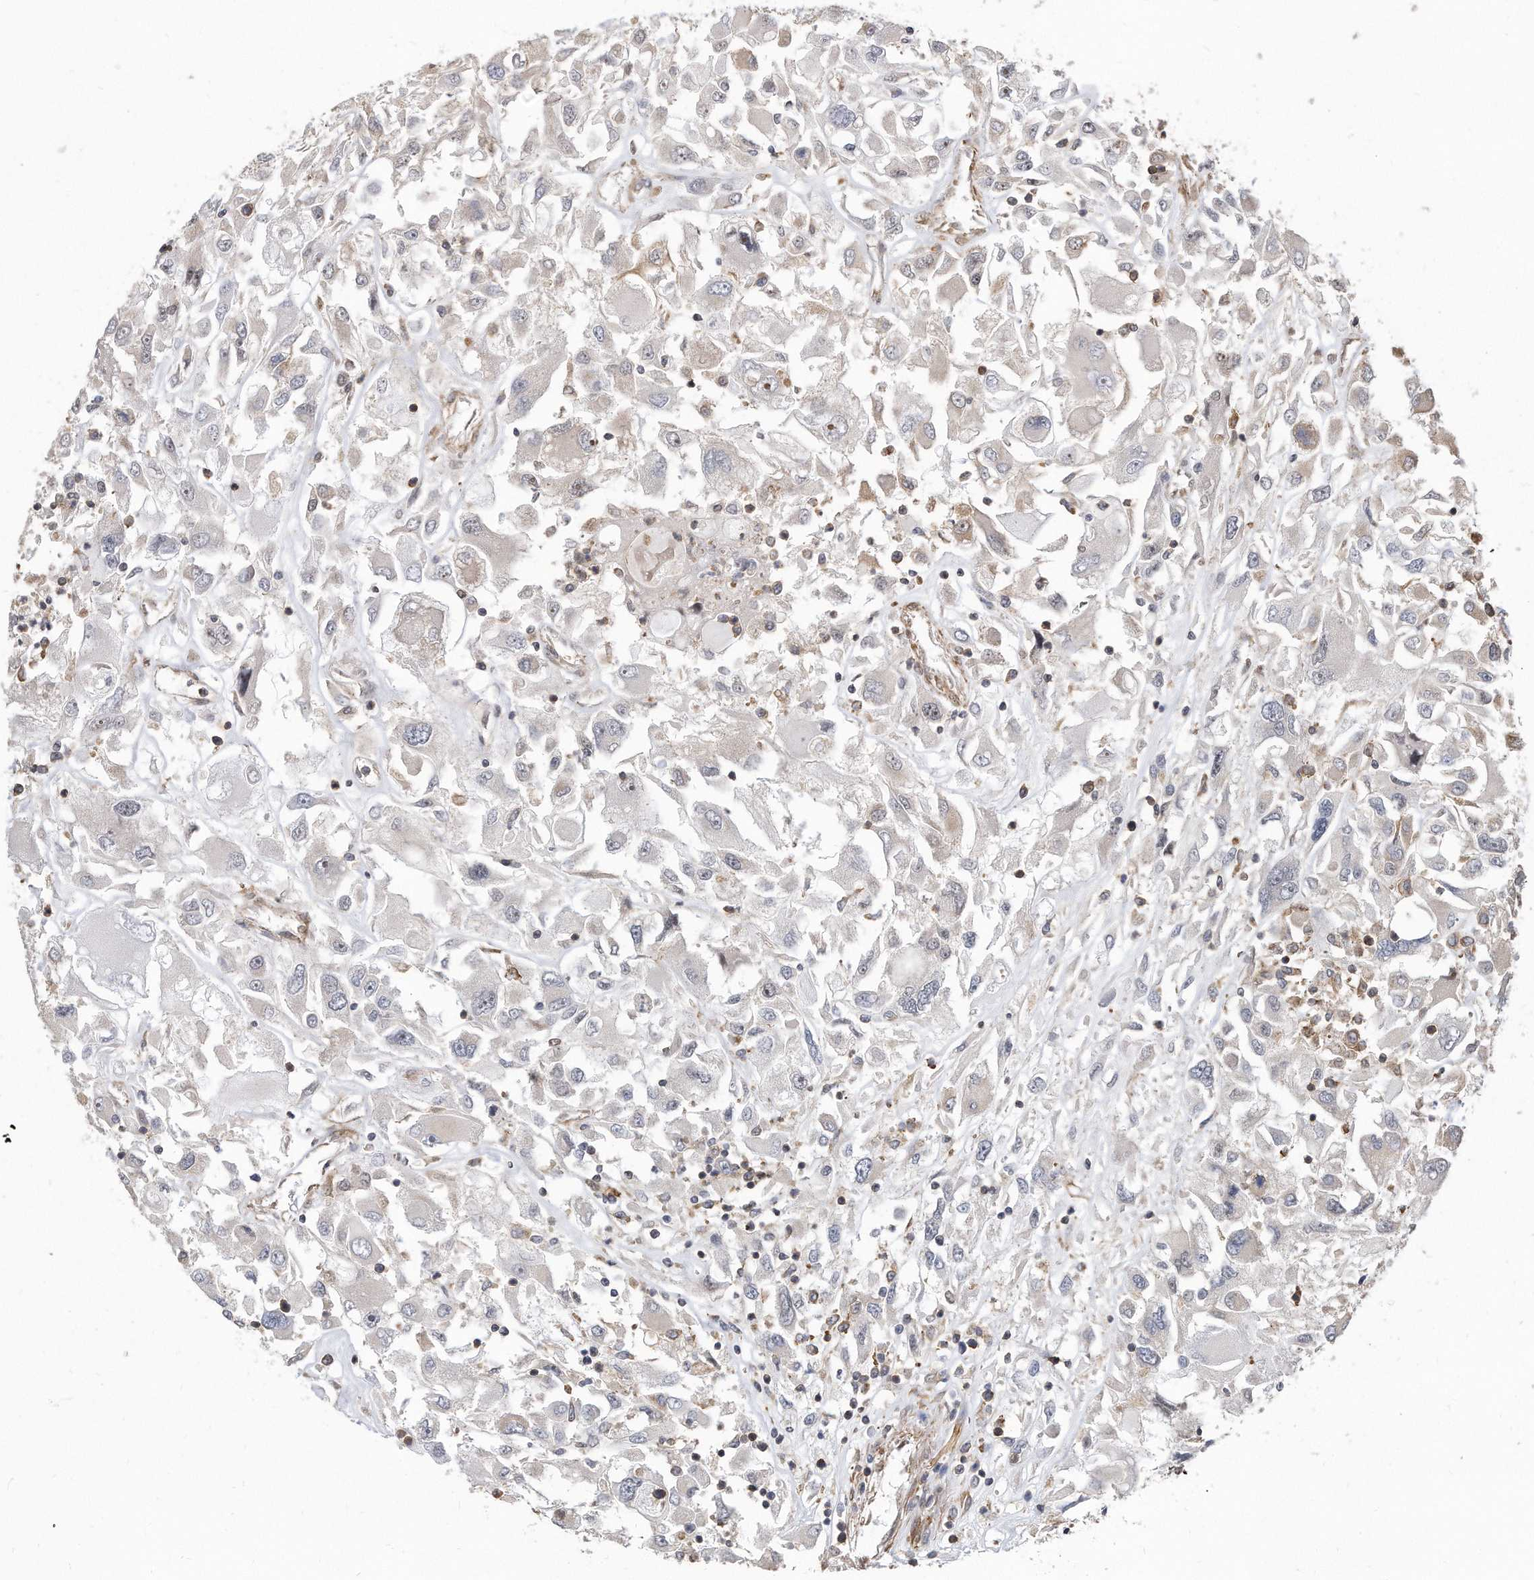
{"staining": {"intensity": "weak", "quantity": "<25%", "location": "cytoplasmic/membranous"}, "tissue": "renal cancer", "cell_type": "Tumor cells", "image_type": "cancer", "snomed": [{"axis": "morphology", "description": "Adenocarcinoma, NOS"}, {"axis": "topography", "description": "Kidney"}], "caption": "Tumor cells are negative for brown protein staining in renal cancer. The staining was performed using DAB (3,3'-diaminobenzidine) to visualize the protein expression in brown, while the nuclei were stained in blue with hematoxylin (Magnification: 20x).", "gene": "TCP1", "patient": {"sex": "female", "age": 52}}